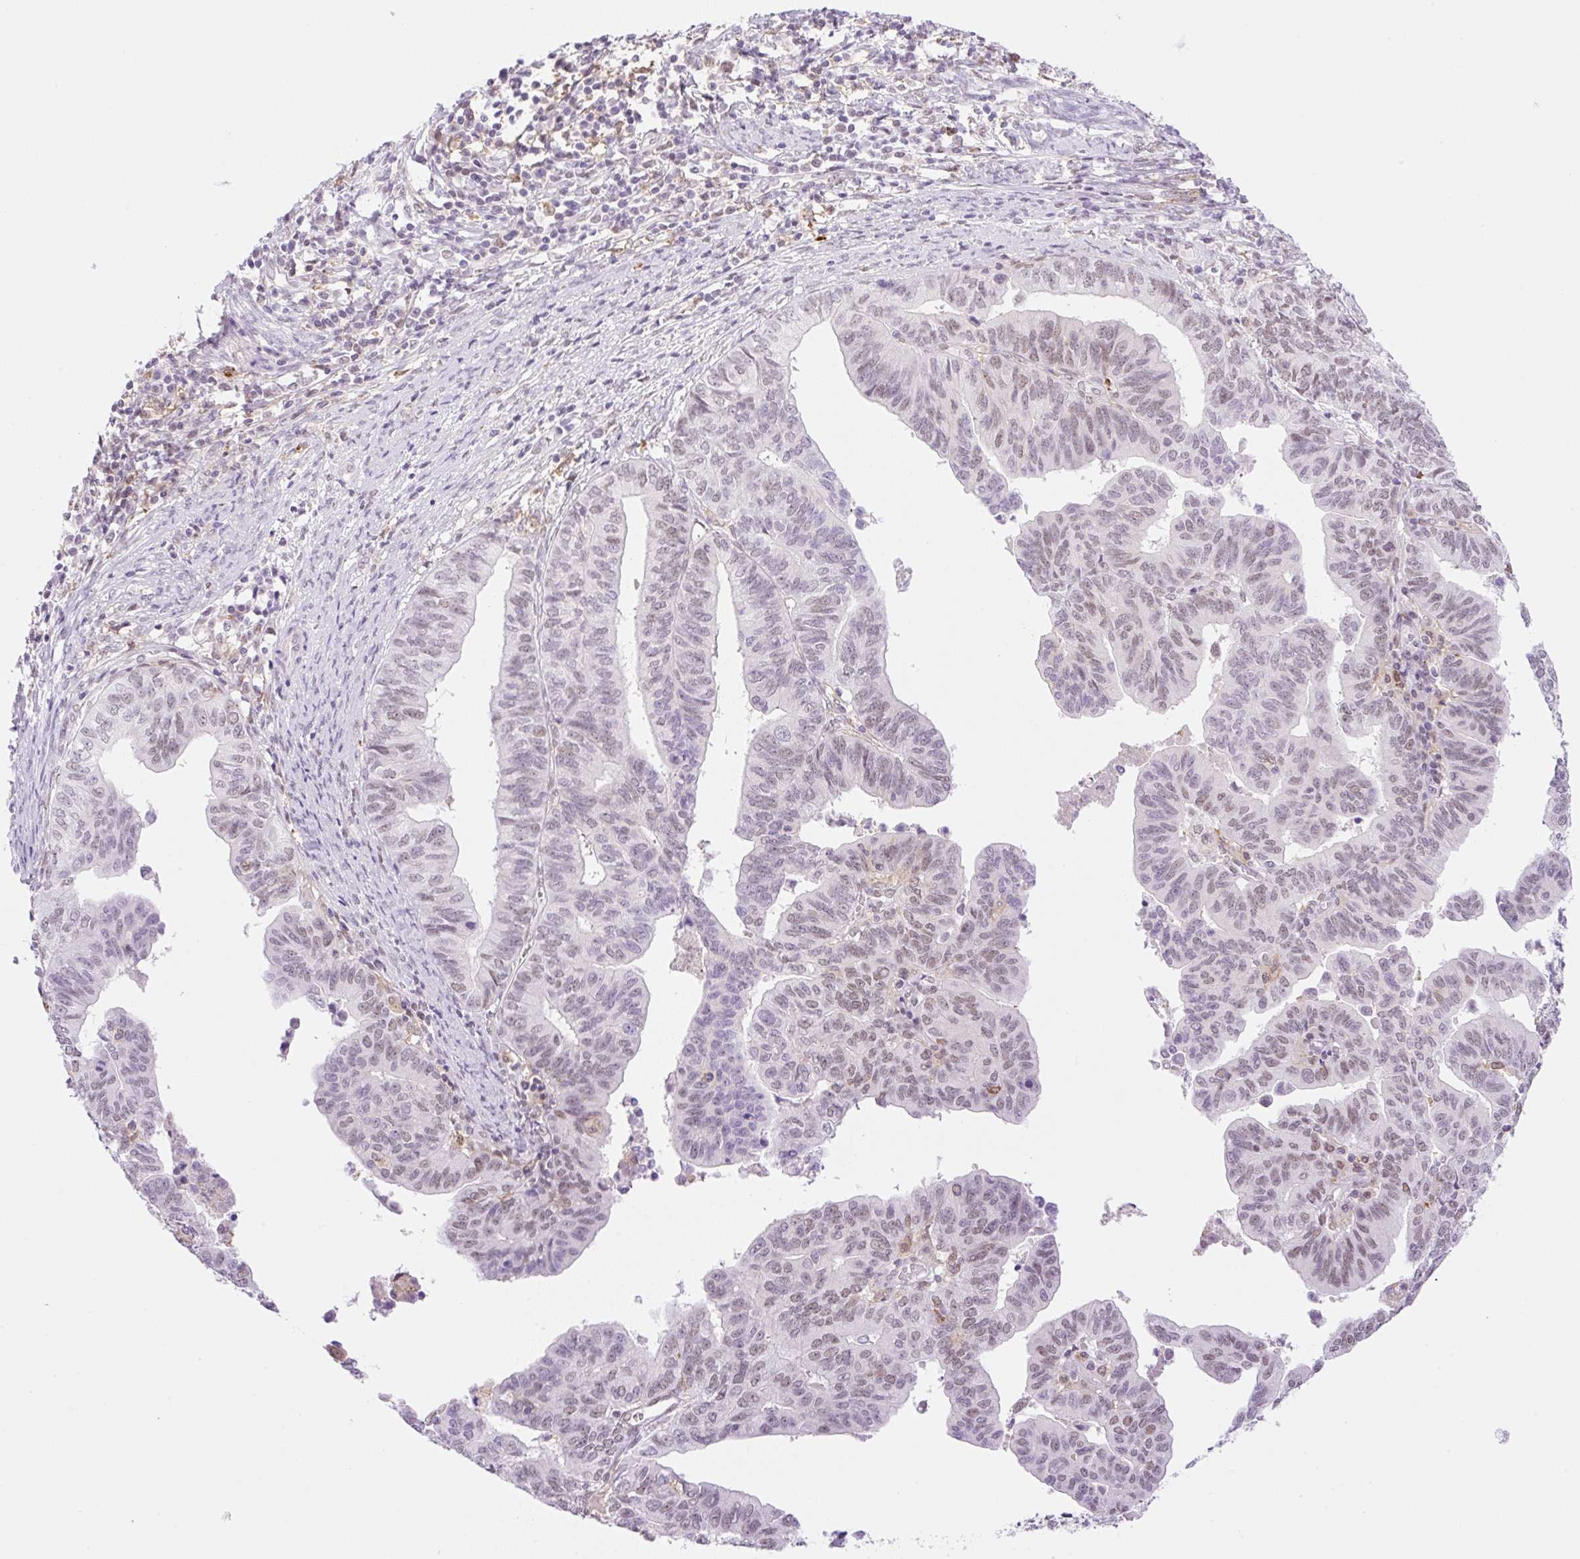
{"staining": {"intensity": "weak", "quantity": "25%-75%", "location": "nuclear"}, "tissue": "endometrial cancer", "cell_type": "Tumor cells", "image_type": "cancer", "snomed": [{"axis": "morphology", "description": "Adenocarcinoma, NOS"}, {"axis": "topography", "description": "Endometrium"}], "caption": "Immunohistochemistry (IHC) staining of endometrial cancer (adenocarcinoma), which displays low levels of weak nuclear positivity in approximately 25%-75% of tumor cells indicating weak nuclear protein expression. The staining was performed using DAB (3,3'-diaminobenzidine) (brown) for protein detection and nuclei were counterstained in hematoxylin (blue).", "gene": "PALM3", "patient": {"sex": "female", "age": 65}}